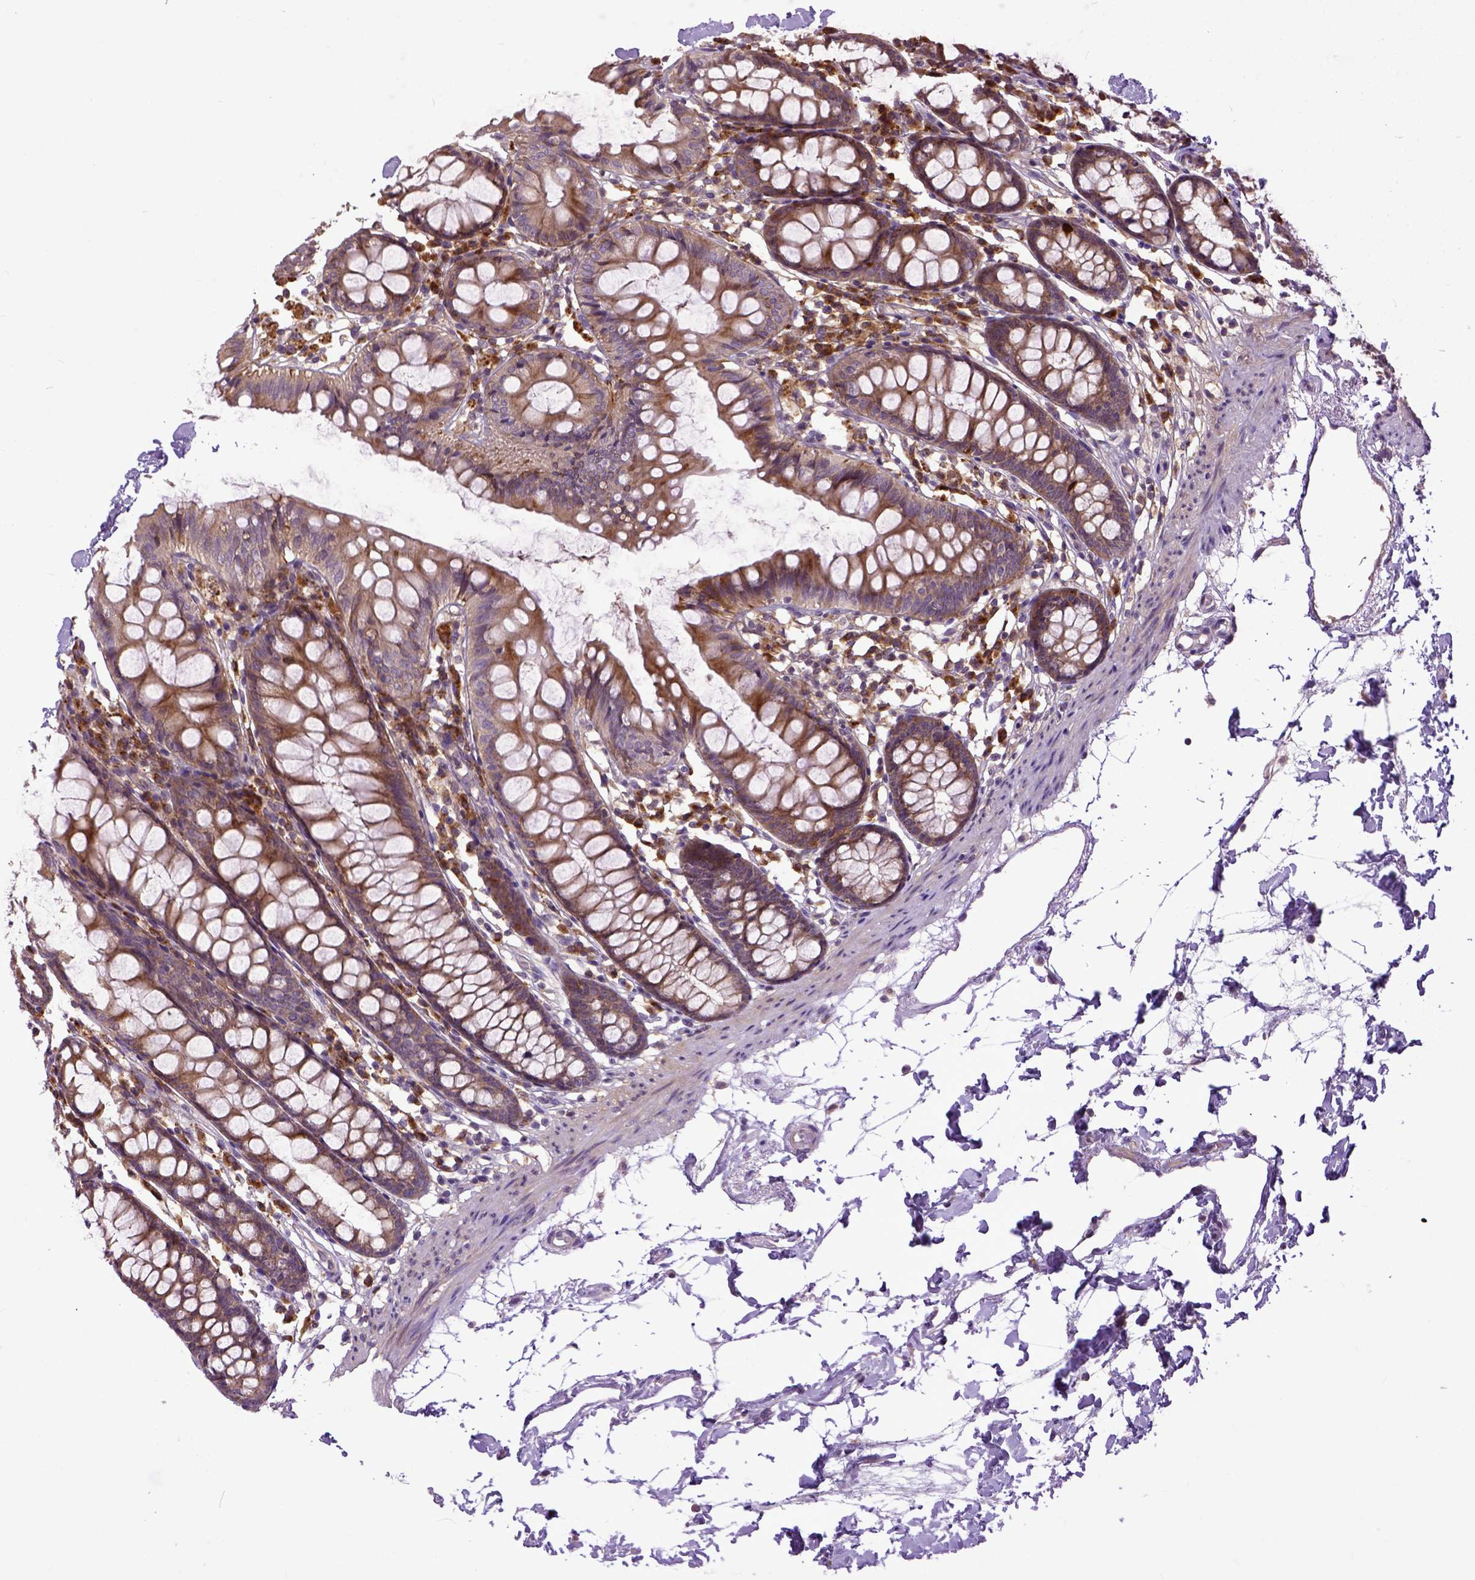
{"staining": {"intensity": "negative", "quantity": "none", "location": "none"}, "tissue": "colon", "cell_type": "Endothelial cells", "image_type": "normal", "snomed": [{"axis": "morphology", "description": "Normal tissue, NOS"}, {"axis": "topography", "description": "Colon"}], "caption": "IHC of unremarkable human colon displays no staining in endothelial cells.", "gene": "CPNE1", "patient": {"sex": "female", "age": 84}}